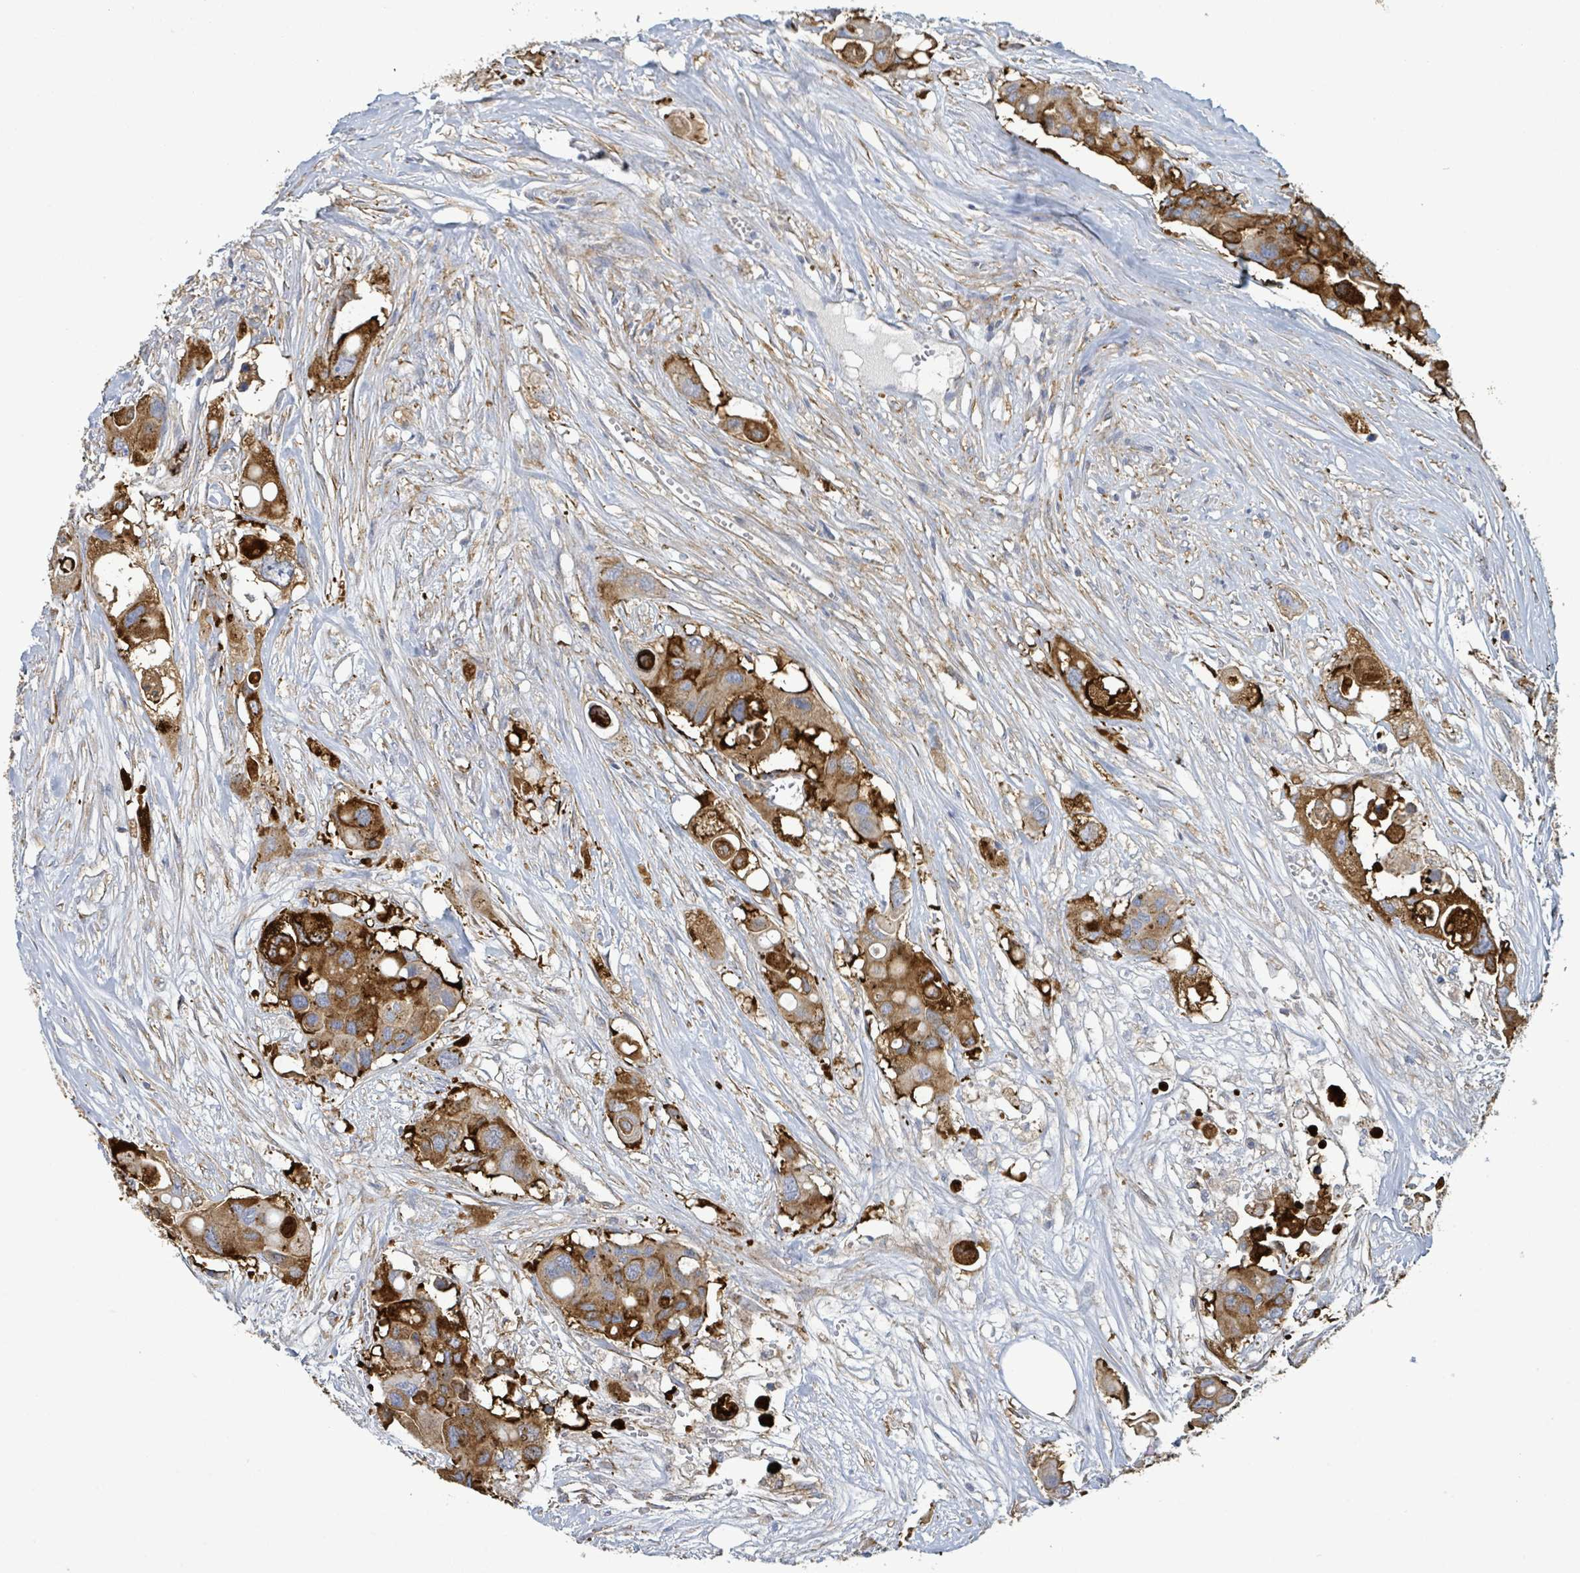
{"staining": {"intensity": "moderate", "quantity": ">75%", "location": "cytoplasmic/membranous"}, "tissue": "colorectal cancer", "cell_type": "Tumor cells", "image_type": "cancer", "snomed": [{"axis": "morphology", "description": "Adenocarcinoma, NOS"}, {"axis": "topography", "description": "Colon"}], "caption": "Immunohistochemistry (IHC) histopathology image of neoplastic tissue: human colorectal cancer (adenocarcinoma) stained using IHC reveals medium levels of moderate protein expression localized specifically in the cytoplasmic/membranous of tumor cells, appearing as a cytoplasmic/membranous brown color.", "gene": "EGFL7", "patient": {"sex": "male", "age": 77}}